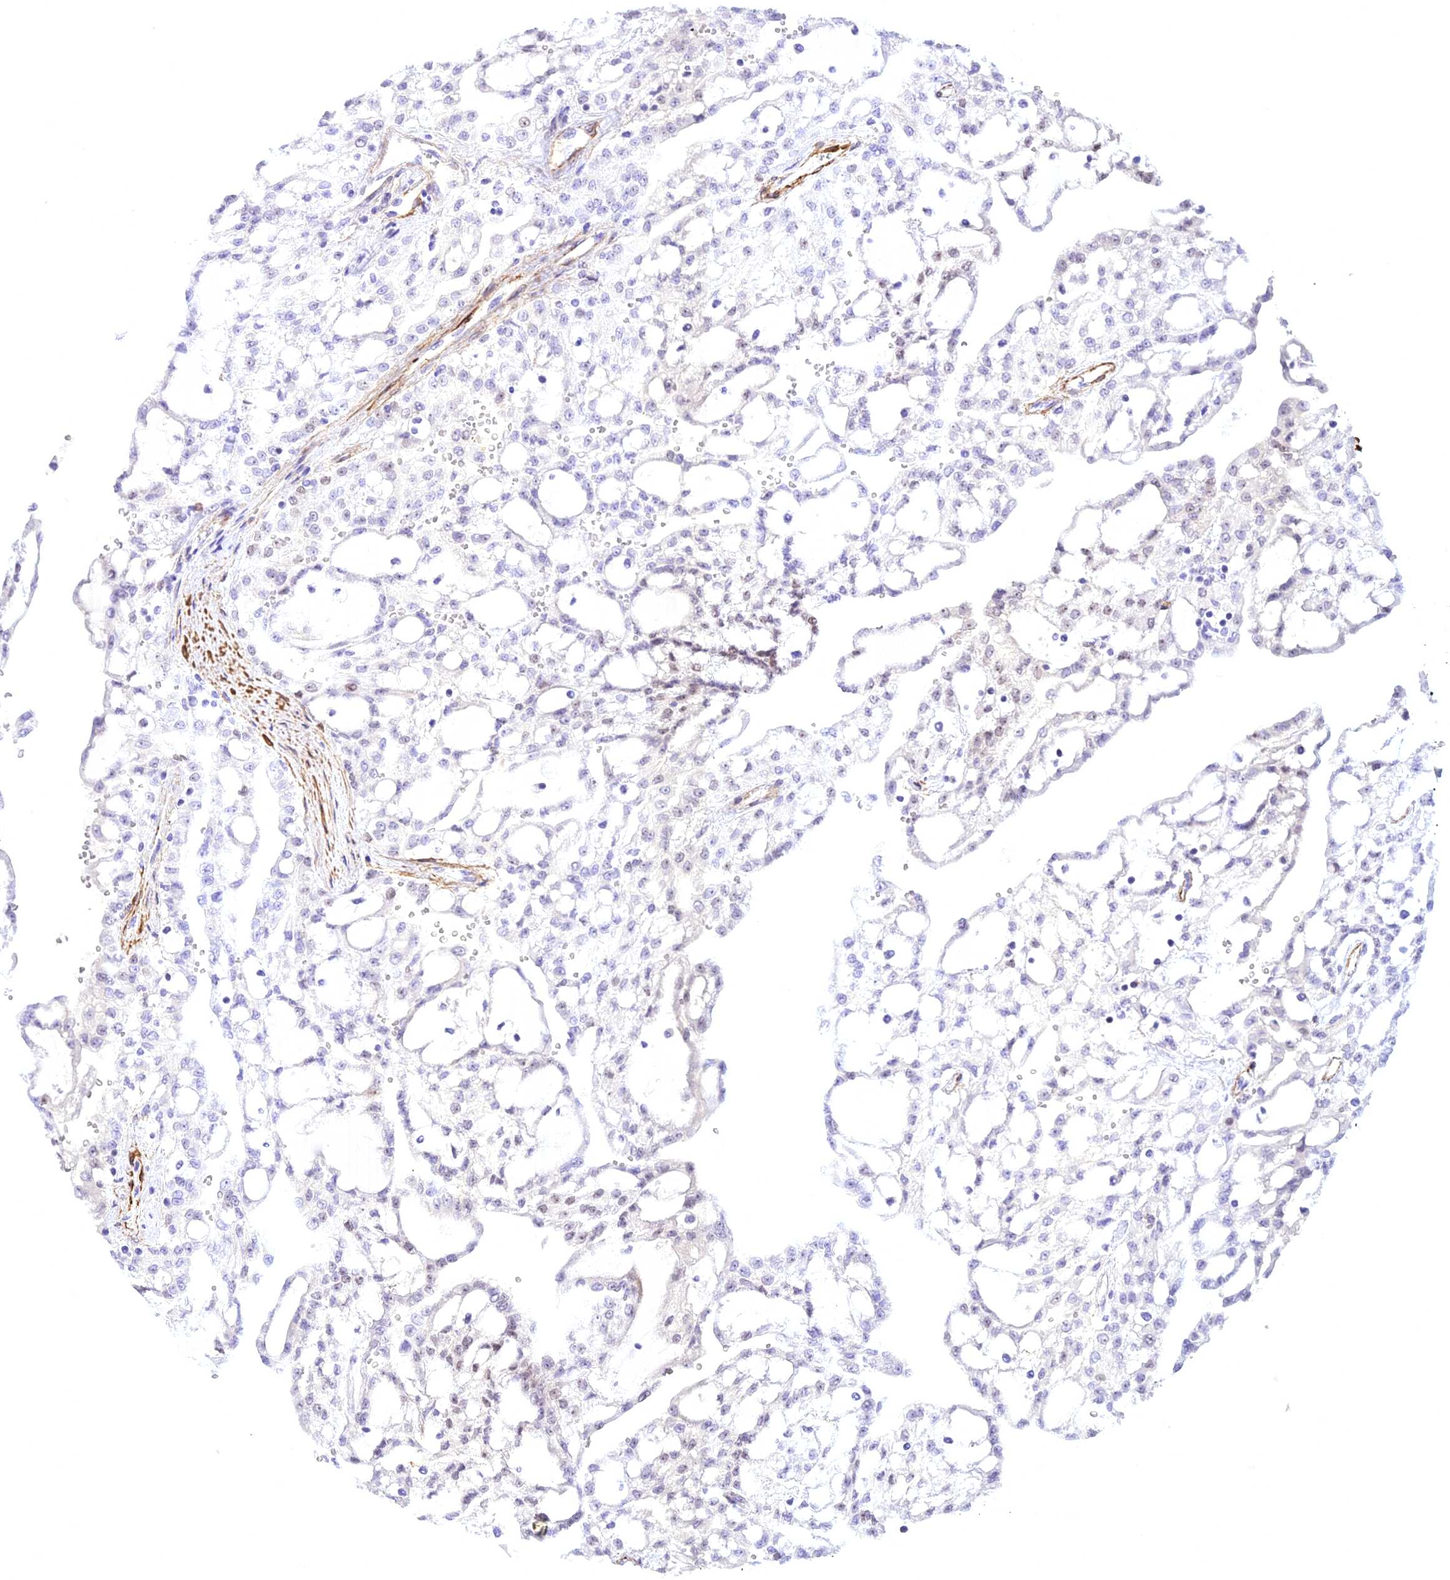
{"staining": {"intensity": "negative", "quantity": "none", "location": "none"}, "tissue": "renal cancer", "cell_type": "Tumor cells", "image_type": "cancer", "snomed": [{"axis": "morphology", "description": "Adenocarcinoma, NOS"}, {"axis": "topography", "description": "Kidney"}], "caption": "Immunohistochemistry (IHC) of human renal cancer shows no expression in tumor cells. (DAB (3,3'-diaminobenzidine) IHC with hematoxylin counter stain).", "gene": "CENPV", "patient": {"sex": "male", "age": 63}}